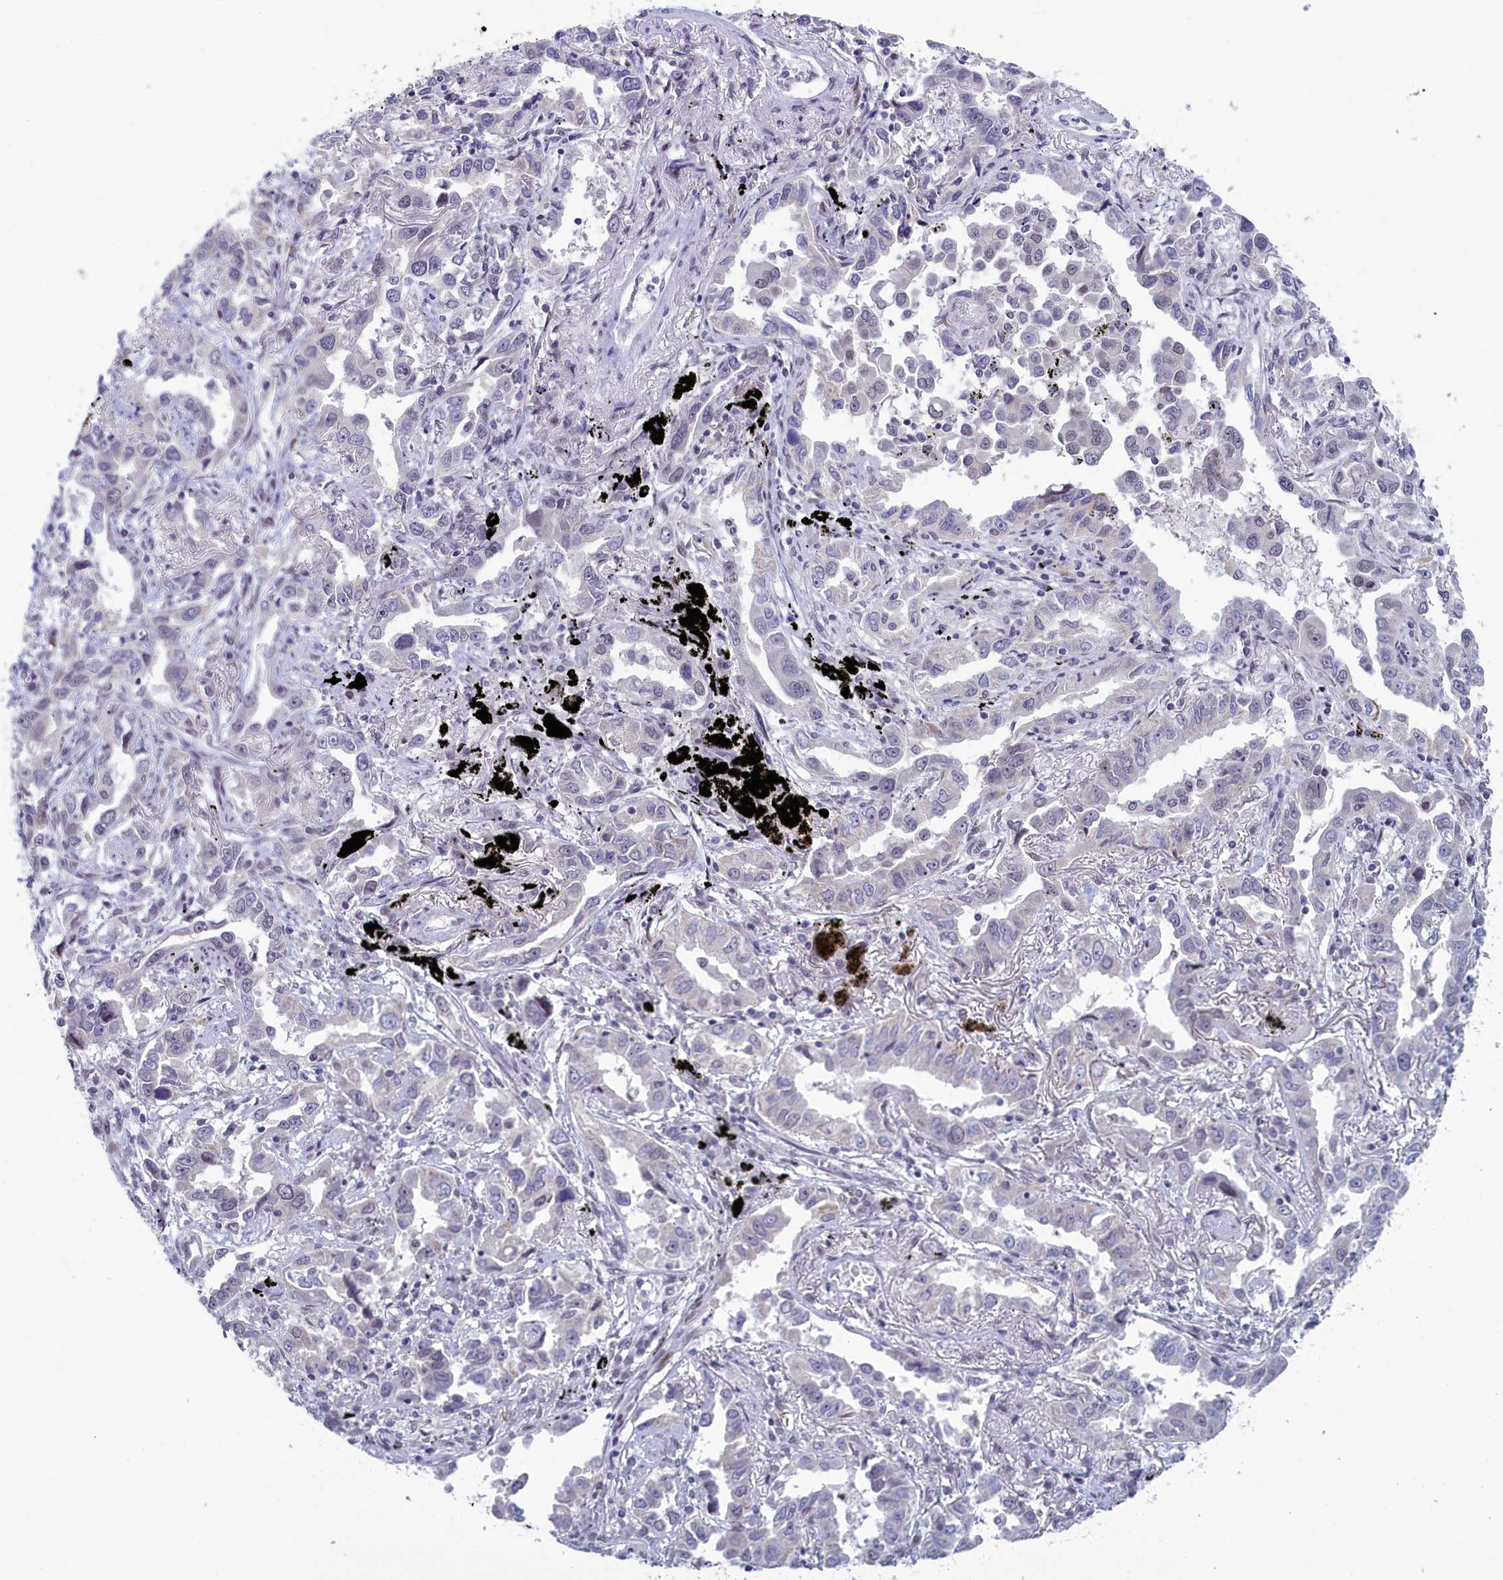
{"staining": {"intensity": "negative", "quantity": "none", "location": "none"}, "tissue": "lung cancer", "cell_type": "Tumor cells", "image_type": "cancer", "snomed": [{"axis": "morphology", "description": "Adenocarcinoma, NOS"}, {"axis": "topography", "description": "Lung"}], "caption": "Tumor cells are negative for brown protein staining in lung adenocarcinoma.", "gene": "ATF7IP2", "patient": {"sex": "male", "age": 67}}